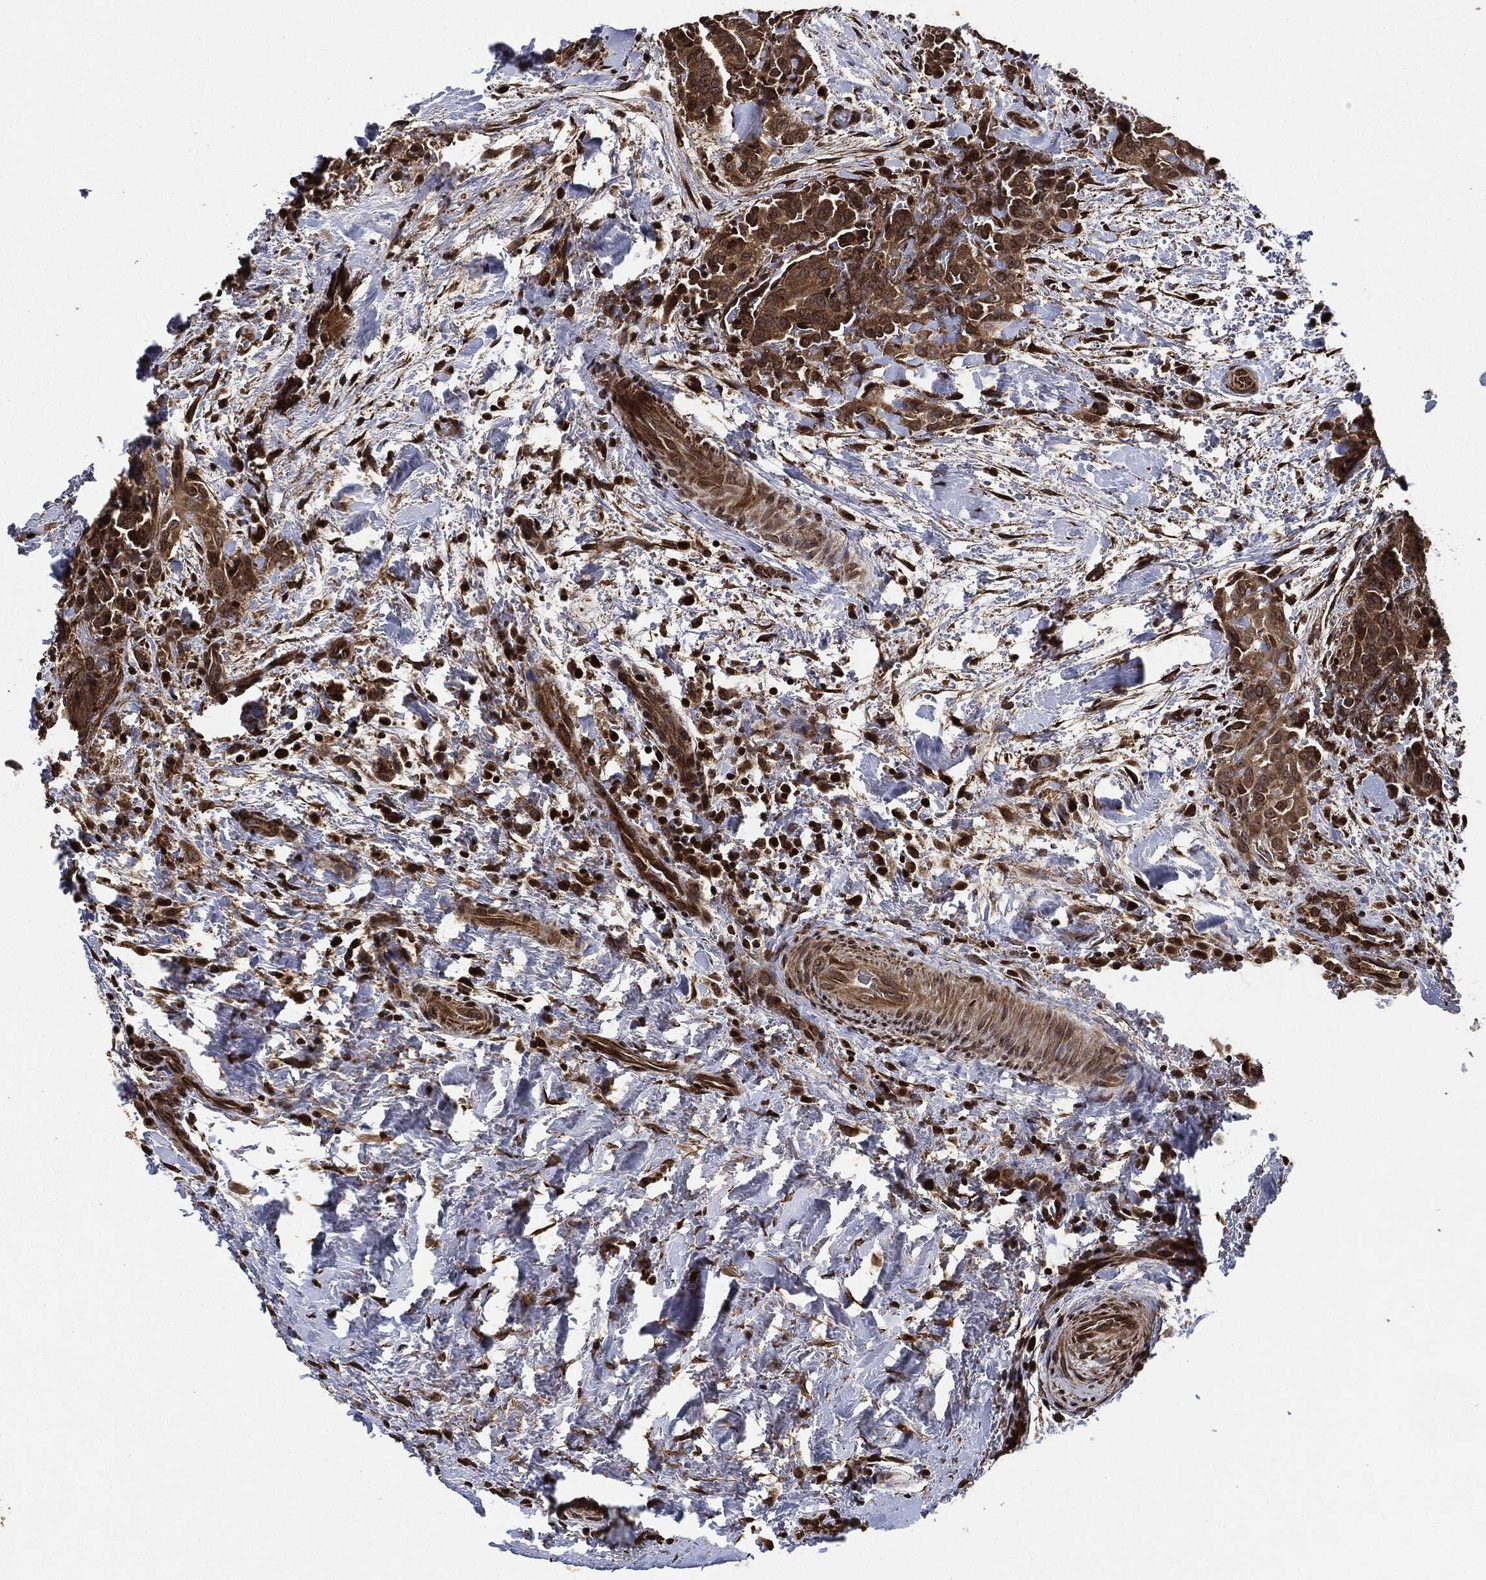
{"staining": {"intensity": "moderate", "quantity": ">75%", "location": "cytoplasmic/membranous"}, "tissue": "thyroid cancer", "cell_type": "Tumor cells", "image_type": "cancer", "snomed": [{"axis": "morphology", "description": "Papillary adenocarcinoma, NOS"}, {"axis": "topography", "description": "Thyroid gland"}], "caption": "This histopathology image exhibits papillary adenocarcinoma (thyroid) stained with immunohistochemistry (IHC) to label a protein in brown. The cytoplasmic/membranous of tumor cells show moderate positivity for the protein. Nuclei are counter-stained blue.", "gene": "PDK1", "patient": {"sex": "male", "age": 61}}